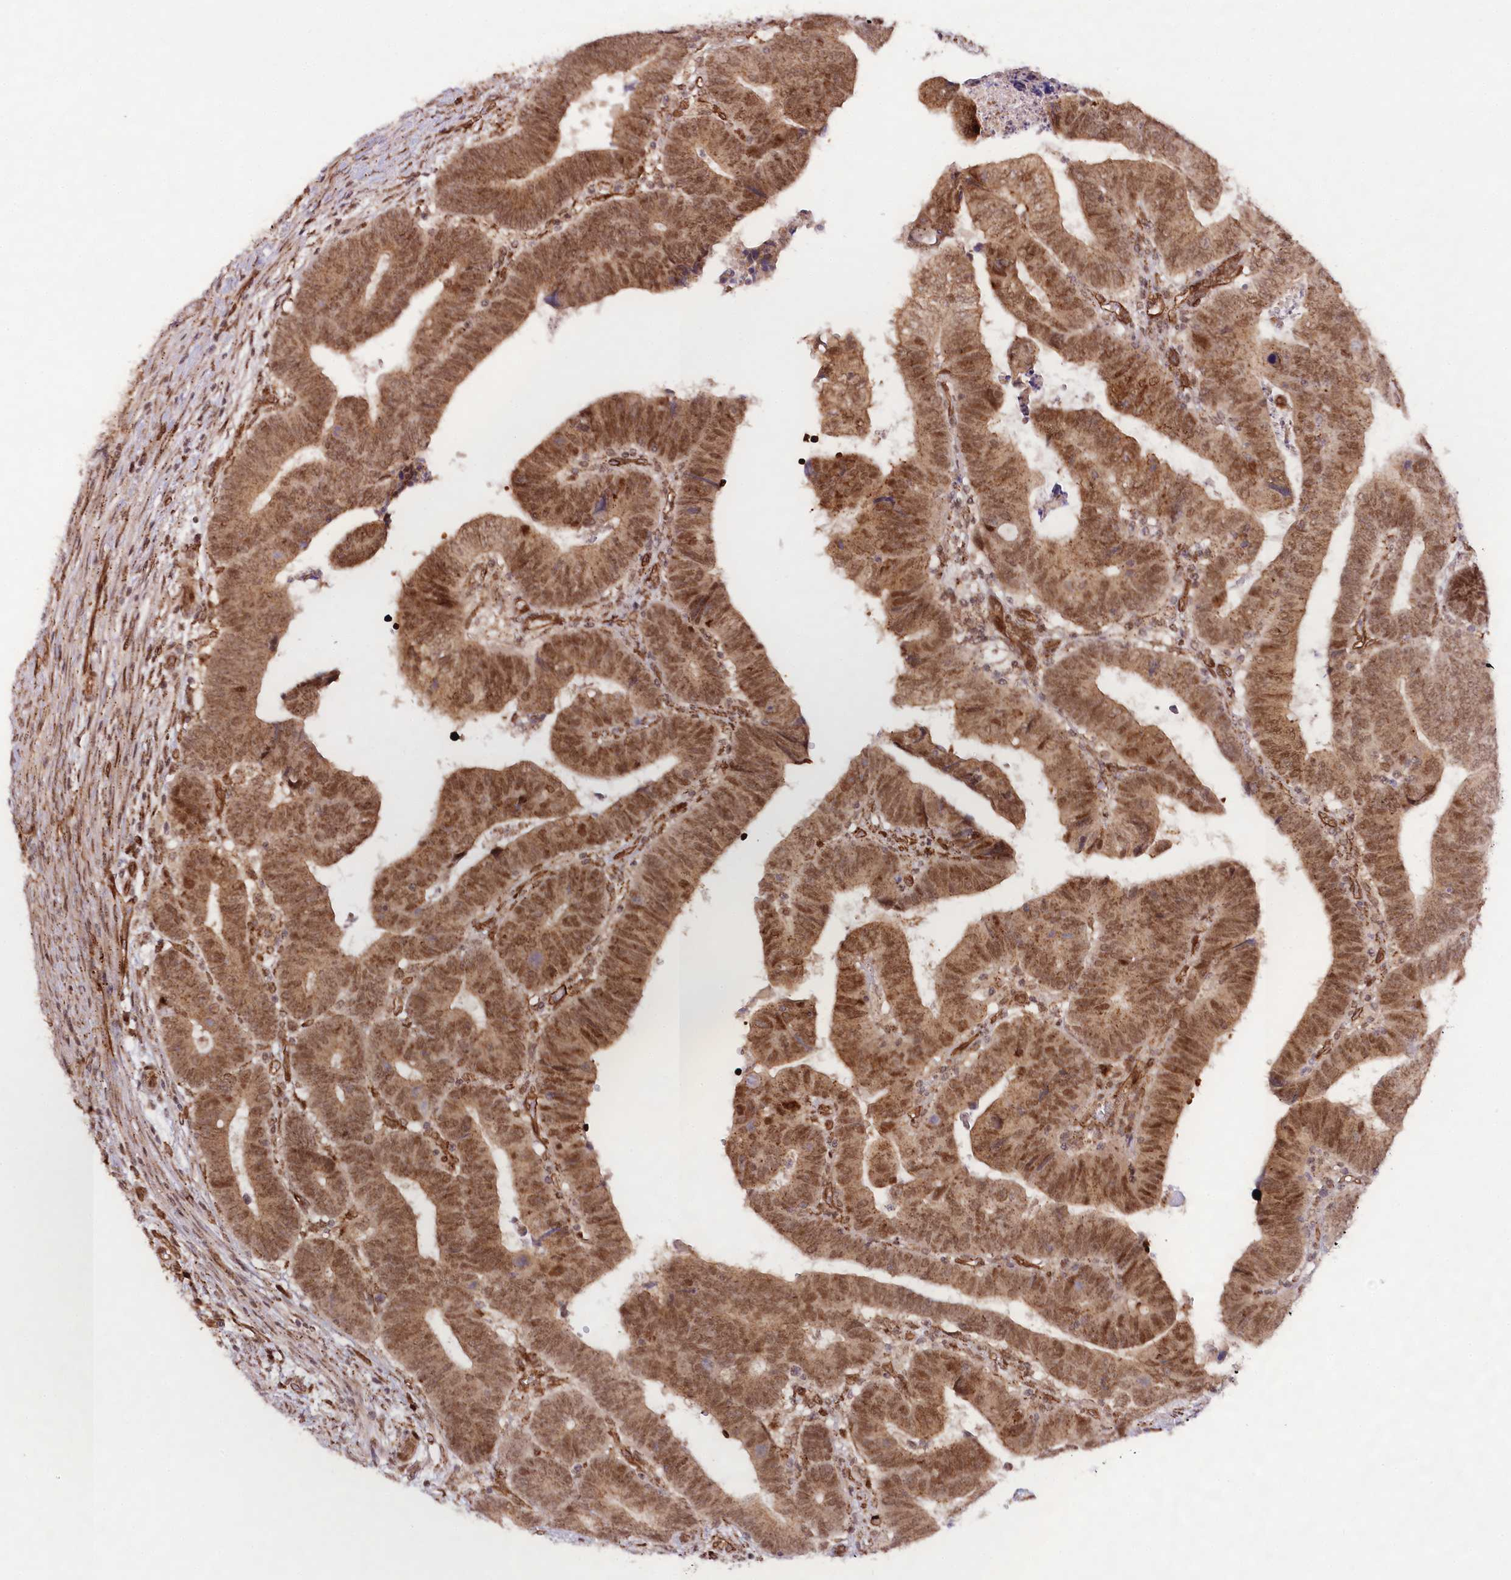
{"staining": {"intensity": "moderate", "quantity": ">75%", "location": "cytoplasmic/membranous,nuclear"}, "tissue": "colorectal cancer", "cell_type": "Tumor cells", "image_type": "cancer", "snomed": [{"axis": "morphology", "description": "Normal tissue, NOS"}, {"axis": "morphology", "description": "Adenocarcinoma, NOS"}, {"axis": "topography", "description": "Rectum"}], "caption": "A brown stain labels moderate cytoplasmic/membranous and nuclear staining of a protein in colorectal adenocarcinoma tumor cells.", "gene": "COPG1", "patient": {"sex": "female", "age": 65}}